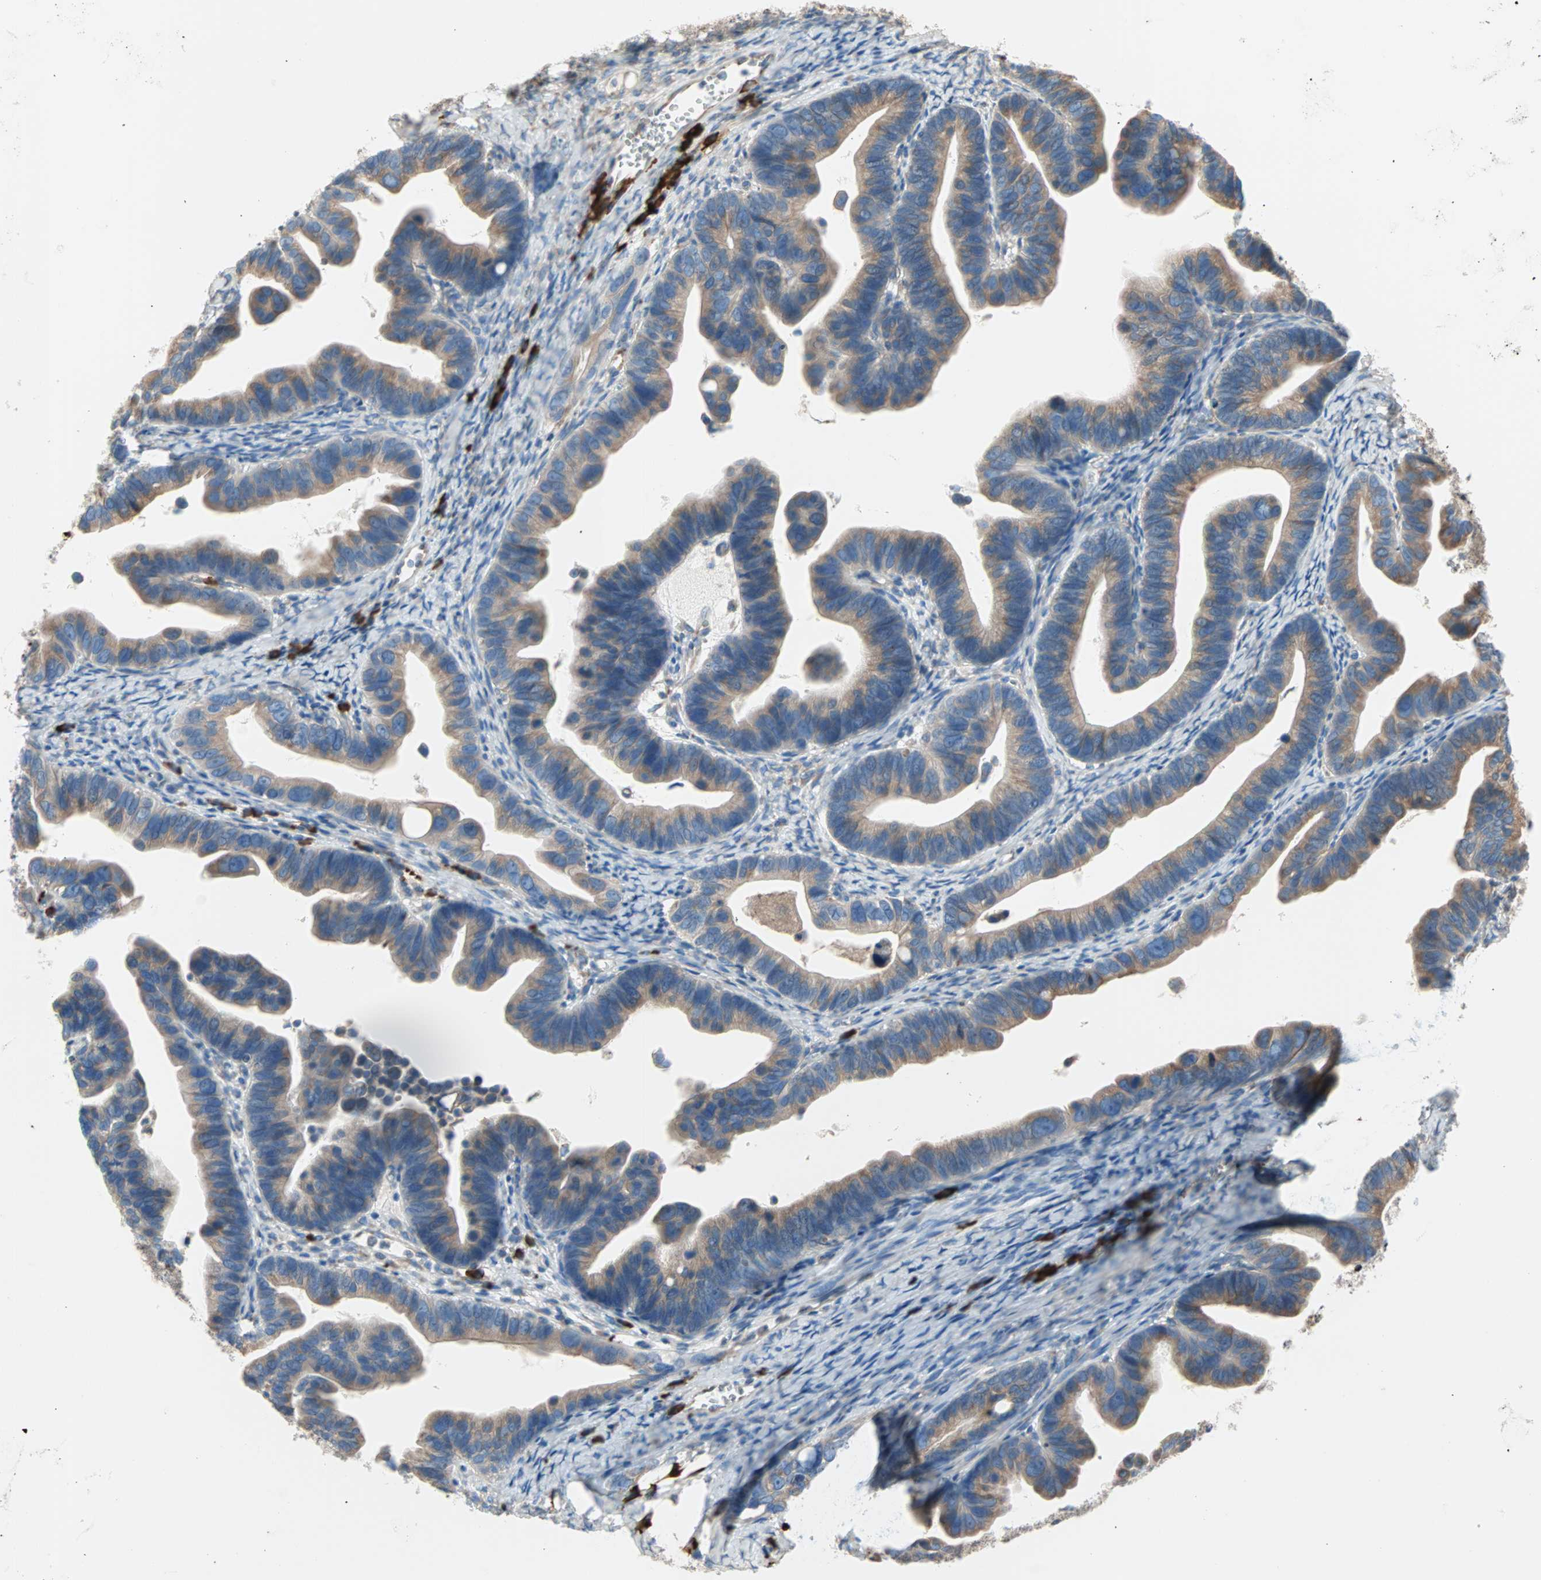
{"staining": {"intensity": "moderate", "quantity": ">75%", "location": "cytoplasmic/membranous"}, "tissue": "ovarian cancer", "cell_type": "Tumor cells", "image_type": "cancer", "snomed": [{"axis": "morphology", "description": "Cystadenocarcinoma, serous, NOS"}, {"axis": "topography", "description": "Ovary"}], "caption": "Immunohistochemistry (DAB (3,3'-diaminobenzidine)) staining of human serous cystadenocarcinoma (ovarian) exhibits moderate cytoplasmic/membranous protein positivity in approximately >75% of tumor cells.", "gene": "PLCXD1", "patient": {"sex": "female", "age": 56}}